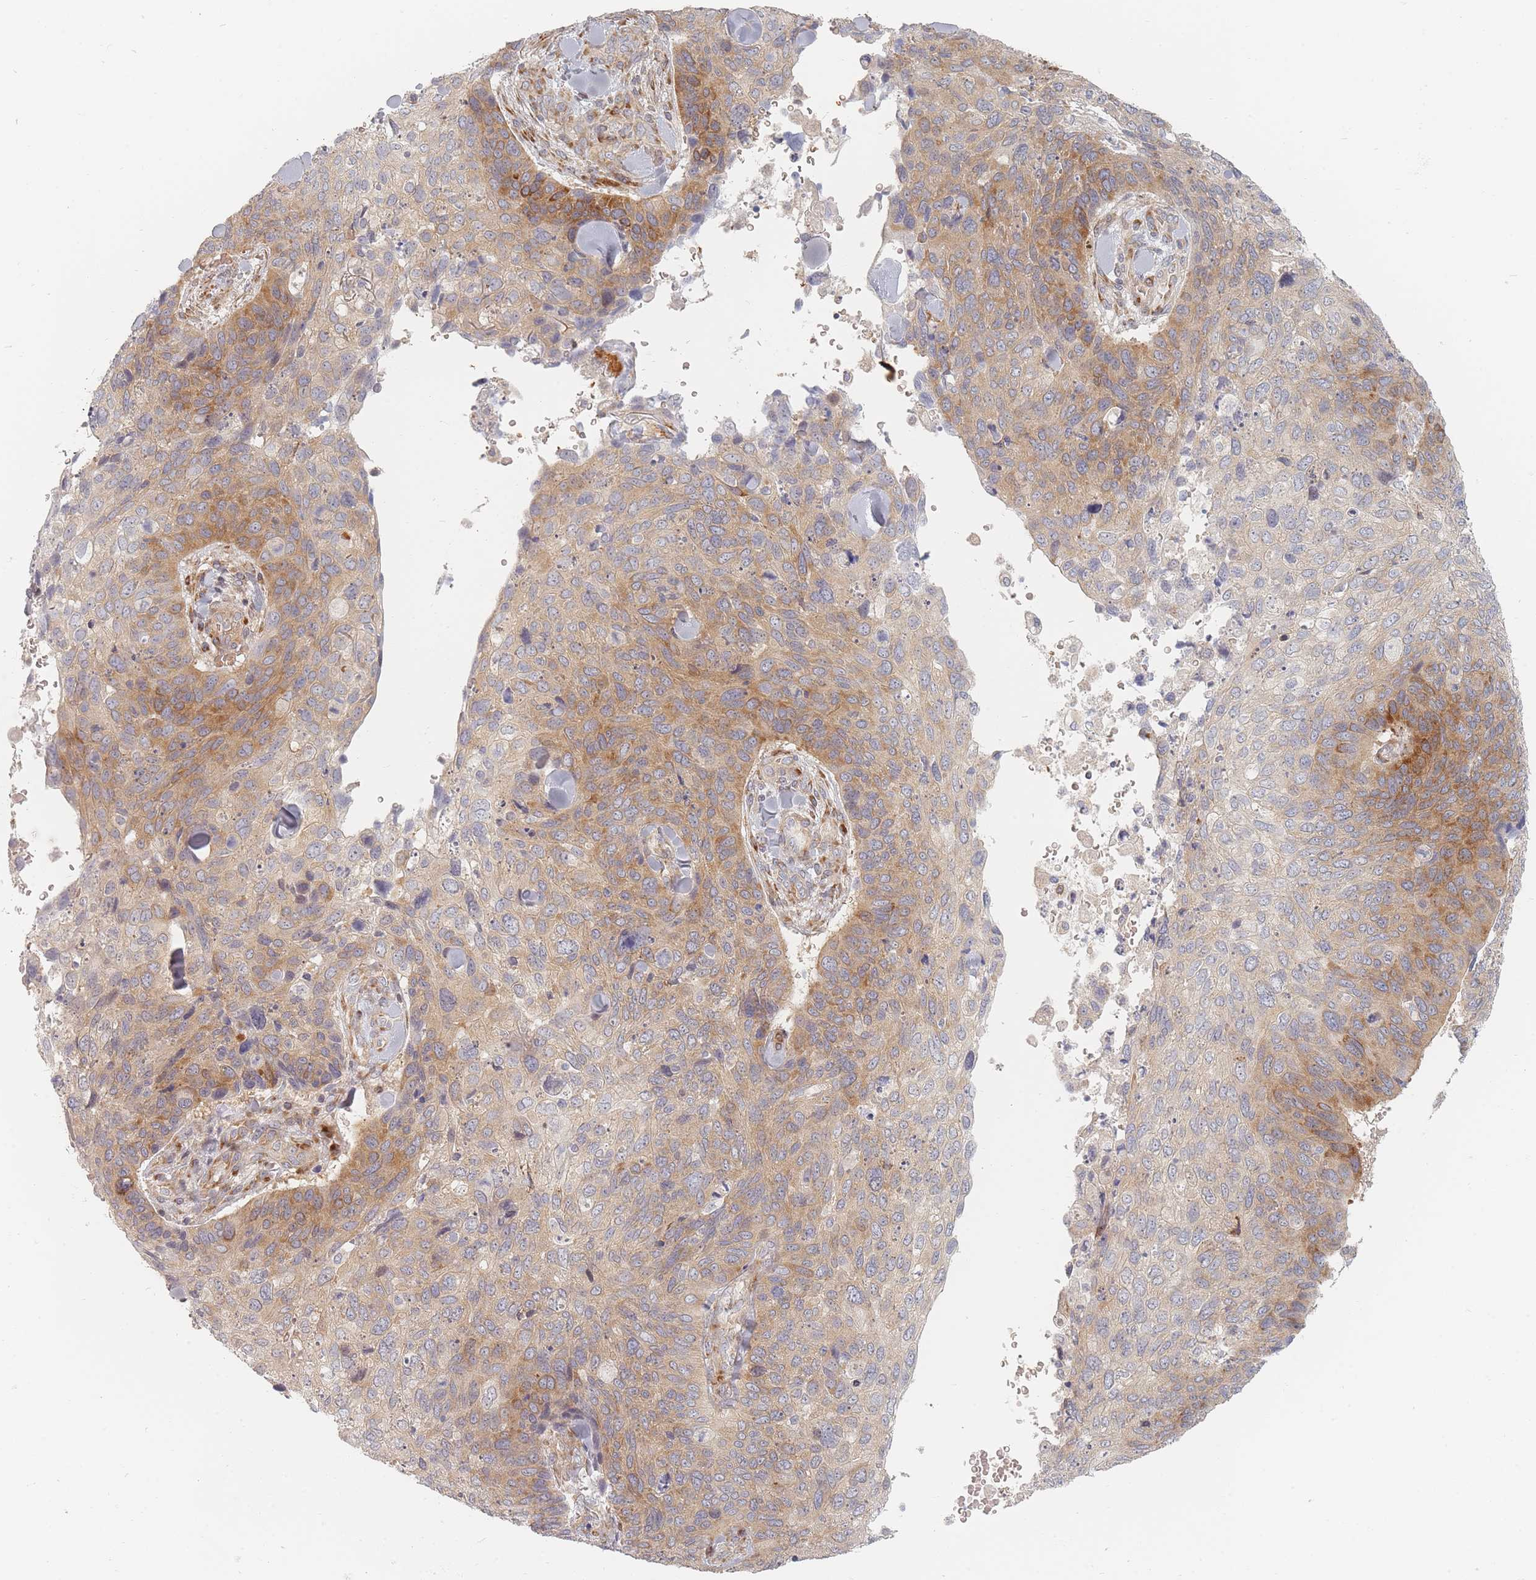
{"staining": {"intensity": "moderate", "quantity": "25%-75%", "location": "cytoplasmic/membranous"}, "tissue": "skin cancer", "cell_type": "Tumor cells", "image_type": "cancer", "snomed": [{"axis": "morphology", "description": "Basal cell carcinoma"}, {"axis": "topography", "description": "Skin"}], "caption": "Skin basal cell carcinoma stained for a protein reveals moderate cytoplasmic/membranous positivity in tumor cells.", "gene": "ZKSCAN7", "patient": {"sex": "female", "age": 74}}